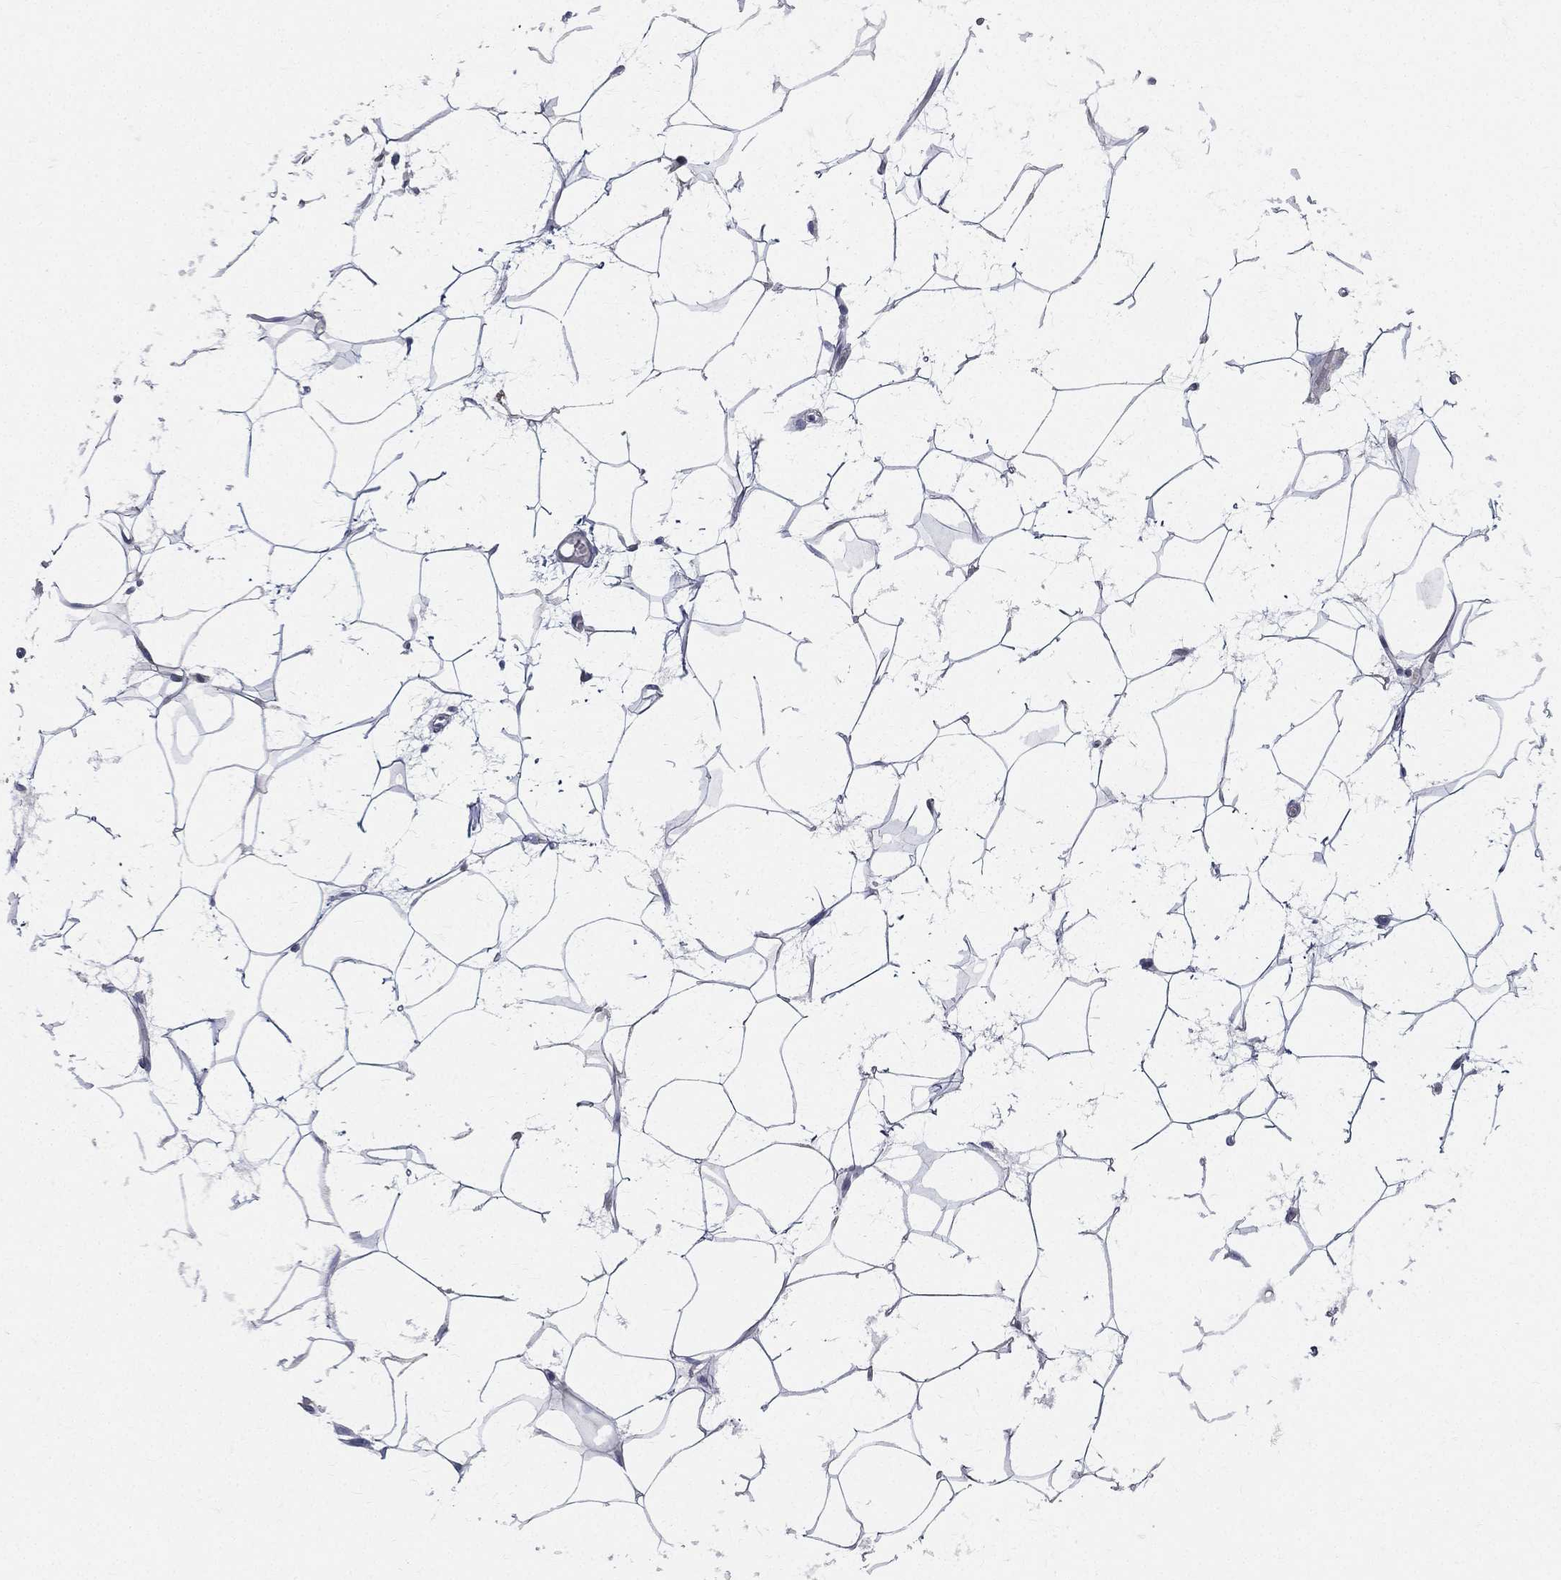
{"staining": {"intensity": "negative", "quantity": "none", "location": "none"}, "tissue": "adipose tissue", "cell_type": "Adipocytes", "image_type": "normal", "snomed": [{"axis": "morphology", "description": "Normal tissue, NOS"}, {"axis": "topography", "description": "Breast"}], "caption": "Image shows no significant protein positivity in adipocytes of benign adipose tissue. (Brightfield microscopy of DAB (3,3'-diaminobenzidine) immunohistochemistry (IHC) at high magnification).", "gene": "PWWP3A", "patient": {"sex": "female", "age": 49}}